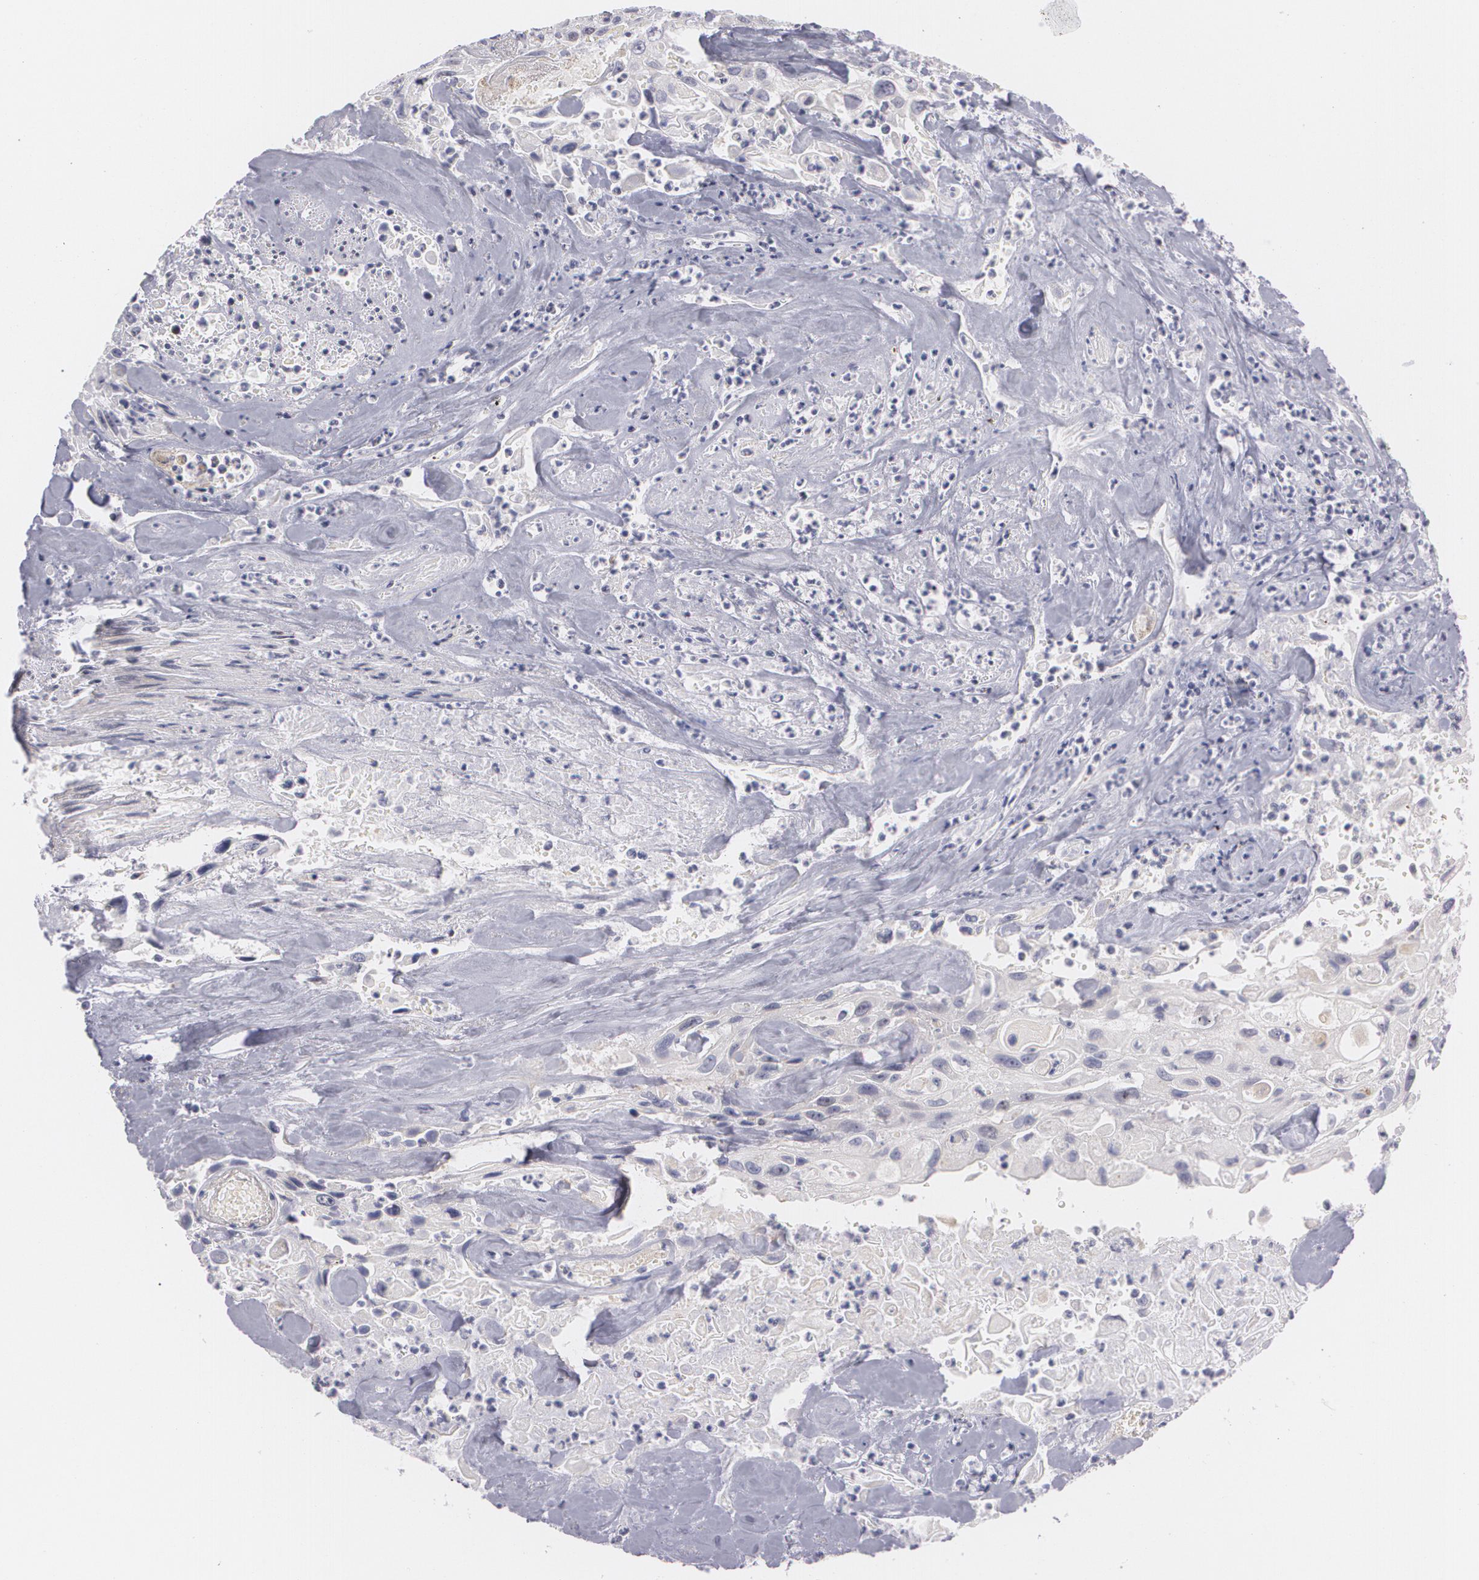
{"staining": {"intensity": "negative", "quantity": "none", "location": "none"}, "tissue": "urothelial cancer", "cell_type": "Tumor cells", "image_type": "cancer", "snomed": [{"axis": "morphology", "description": "Urothelial carcinoma, High grade"}, {"axis": "topography", "description": "Urinary bladder"}], "caption": "Image shows no significant protein positivity in tumor cells of urothelial cancer.", "gene": "ZBTB16", "patient": {"sex": "female", "age": 84}}